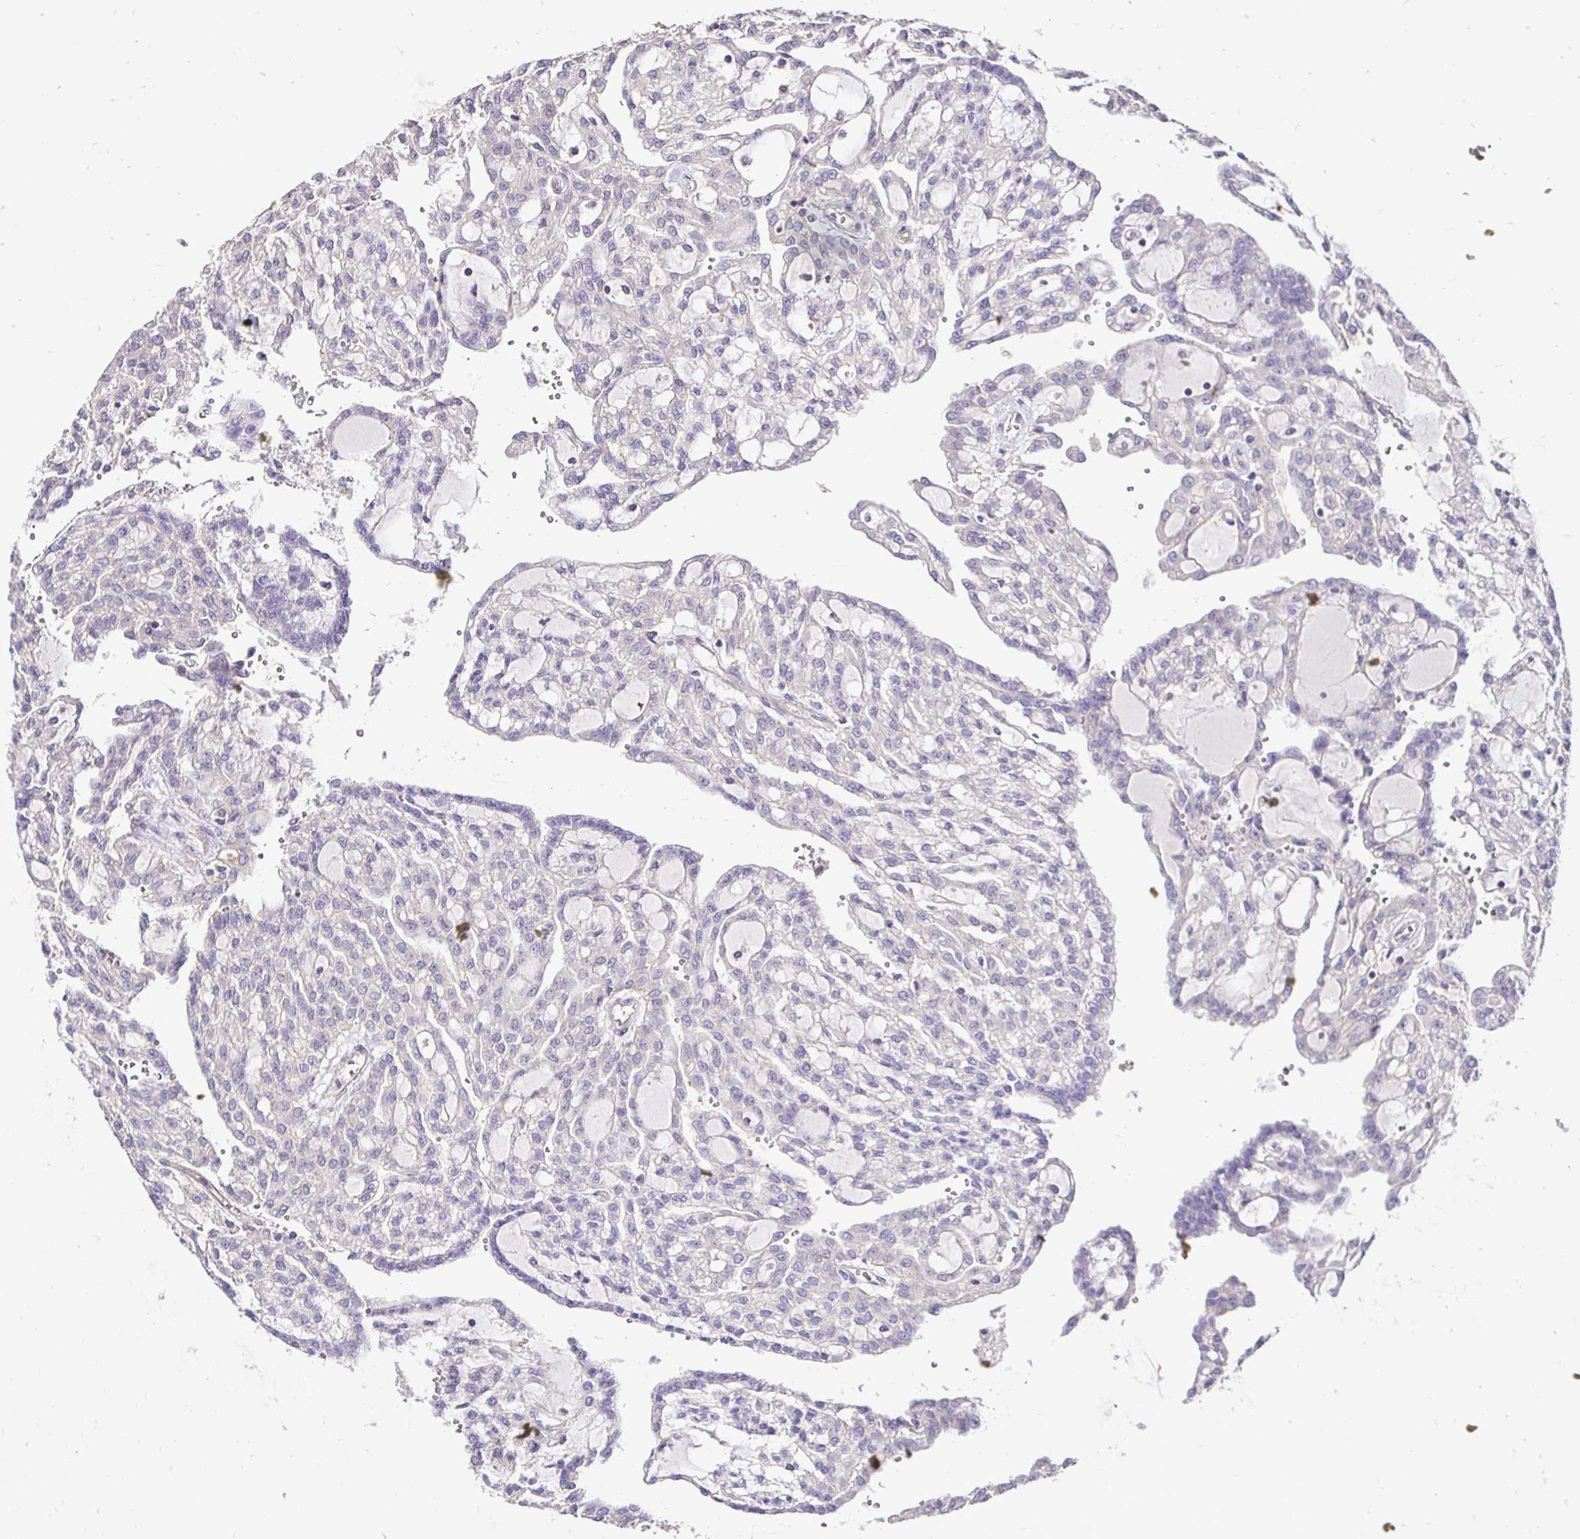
{"staining": {"intensity": "negative", "quantity": "none", "location": "none"}, "tissue": "renal cancer", "cell_type": "Tumor cells", "image_type": "cancer", "snomed": [{"axis": "morphology", "description": "Adenocarcinoma, NOS"}, {"axis": "topography", "description": "Kidney"}], "caption": "DAB (3,3'-diaminobenzidine) immunohistochemical staining of human renal adenocarcinoma shows no significant positivity in tumor cells.", "gene": "SLC9A1", "patient": {"sex": "male", "age": 63}}